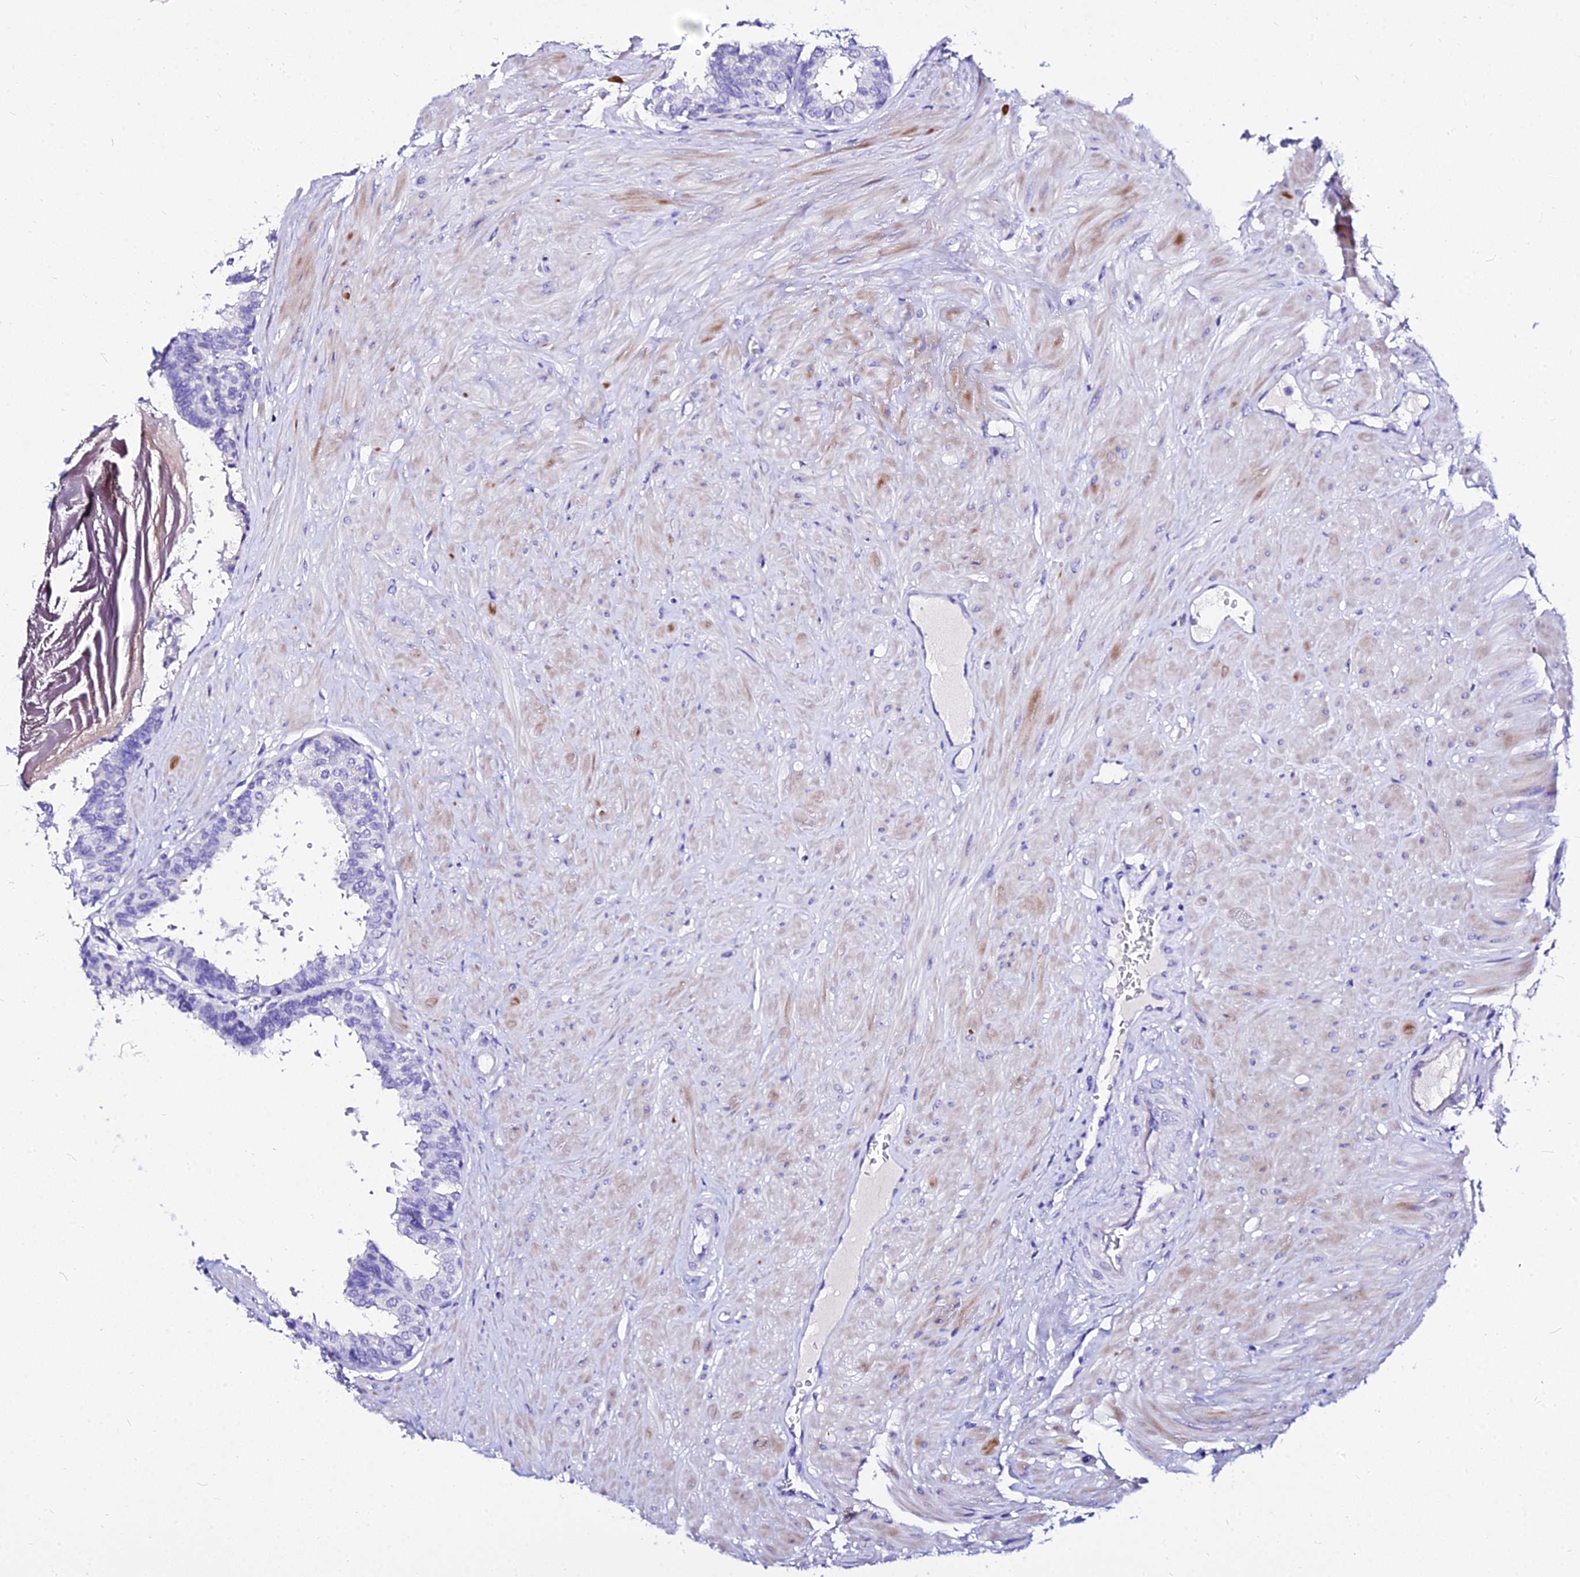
{"staining": {"intensity": "negative", "quantity": "none", "location": "none"}, "tissue": "prostate", "cell_type": "Glandular cells", "image_type": "normal", "snomed": [{"axis": "morphology", "description": "Normal tissue, NOS"}, {"axis": "topography", "description": "Prostate"}], "caption": "This is an IHC image of benign human prostate. There is no positivity in glandular cells.", "gene": "DEFB106A", "patient": {"sex": "male", "age": 48}}